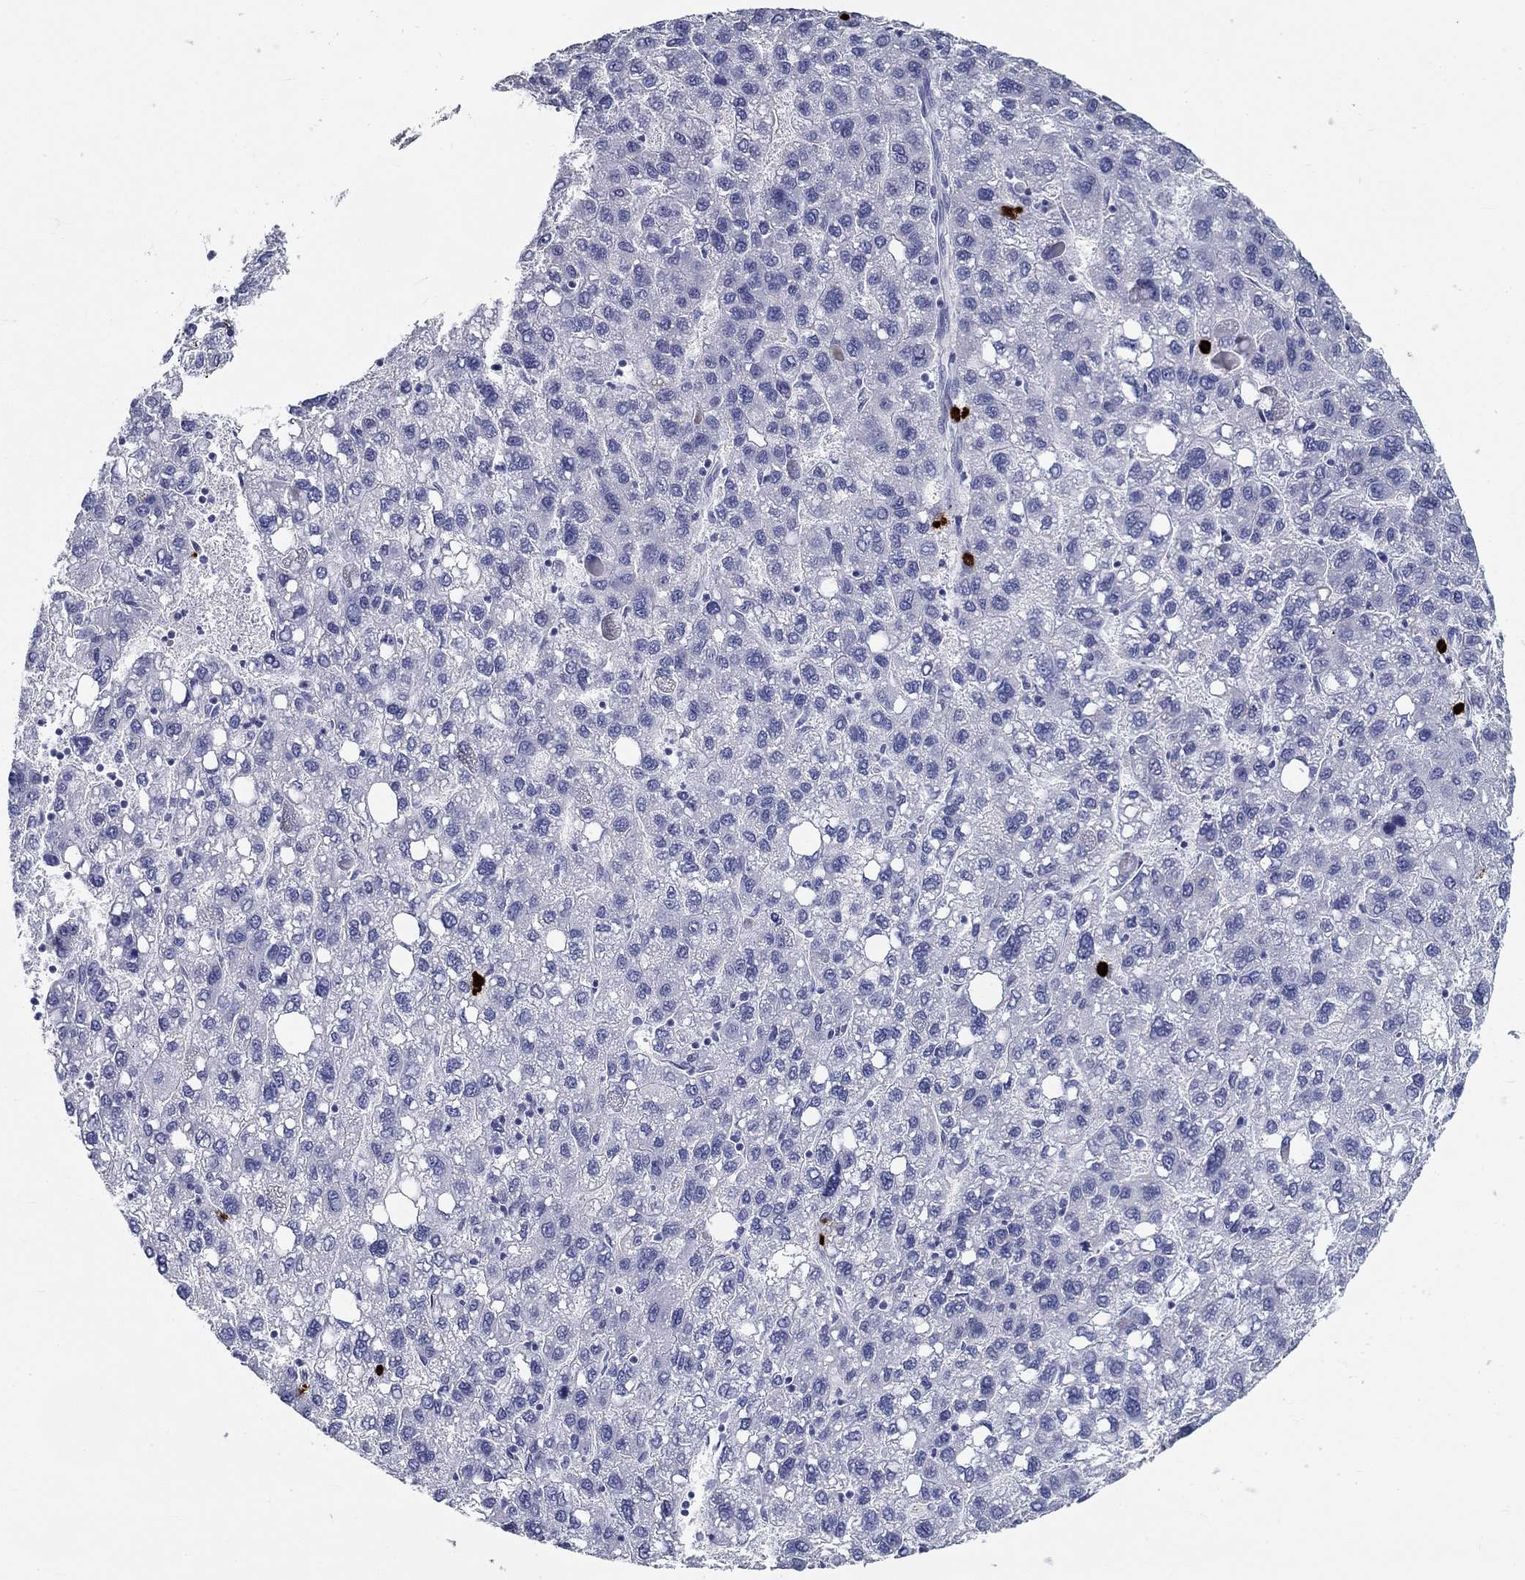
{"staining": {"intensity": "negative", "quantity": "none", "location": "none"}, "tissue": "liver cancer", "cell_type": "Tumor cells", "image_type": "cancer", "snomed": [{"axis": "morphology", "description": "Carcinoma, Hepatocellular, NOS"}, {"axis": "topography", "description": "Liver"}], "caption": "High magnification brightfield microscopy of liver hepatocellular carcinoma stained with DAB (3,3'-diaminobenzidine) (brown) and counterstained with hematoxylin (blue): tumor cells show no significant positivity. (Immunohistochemistry (ihc), brightfield microscopy, high magnification).", "gene": "CD40LG", "patient": {"sex": "female", "age": 82}}